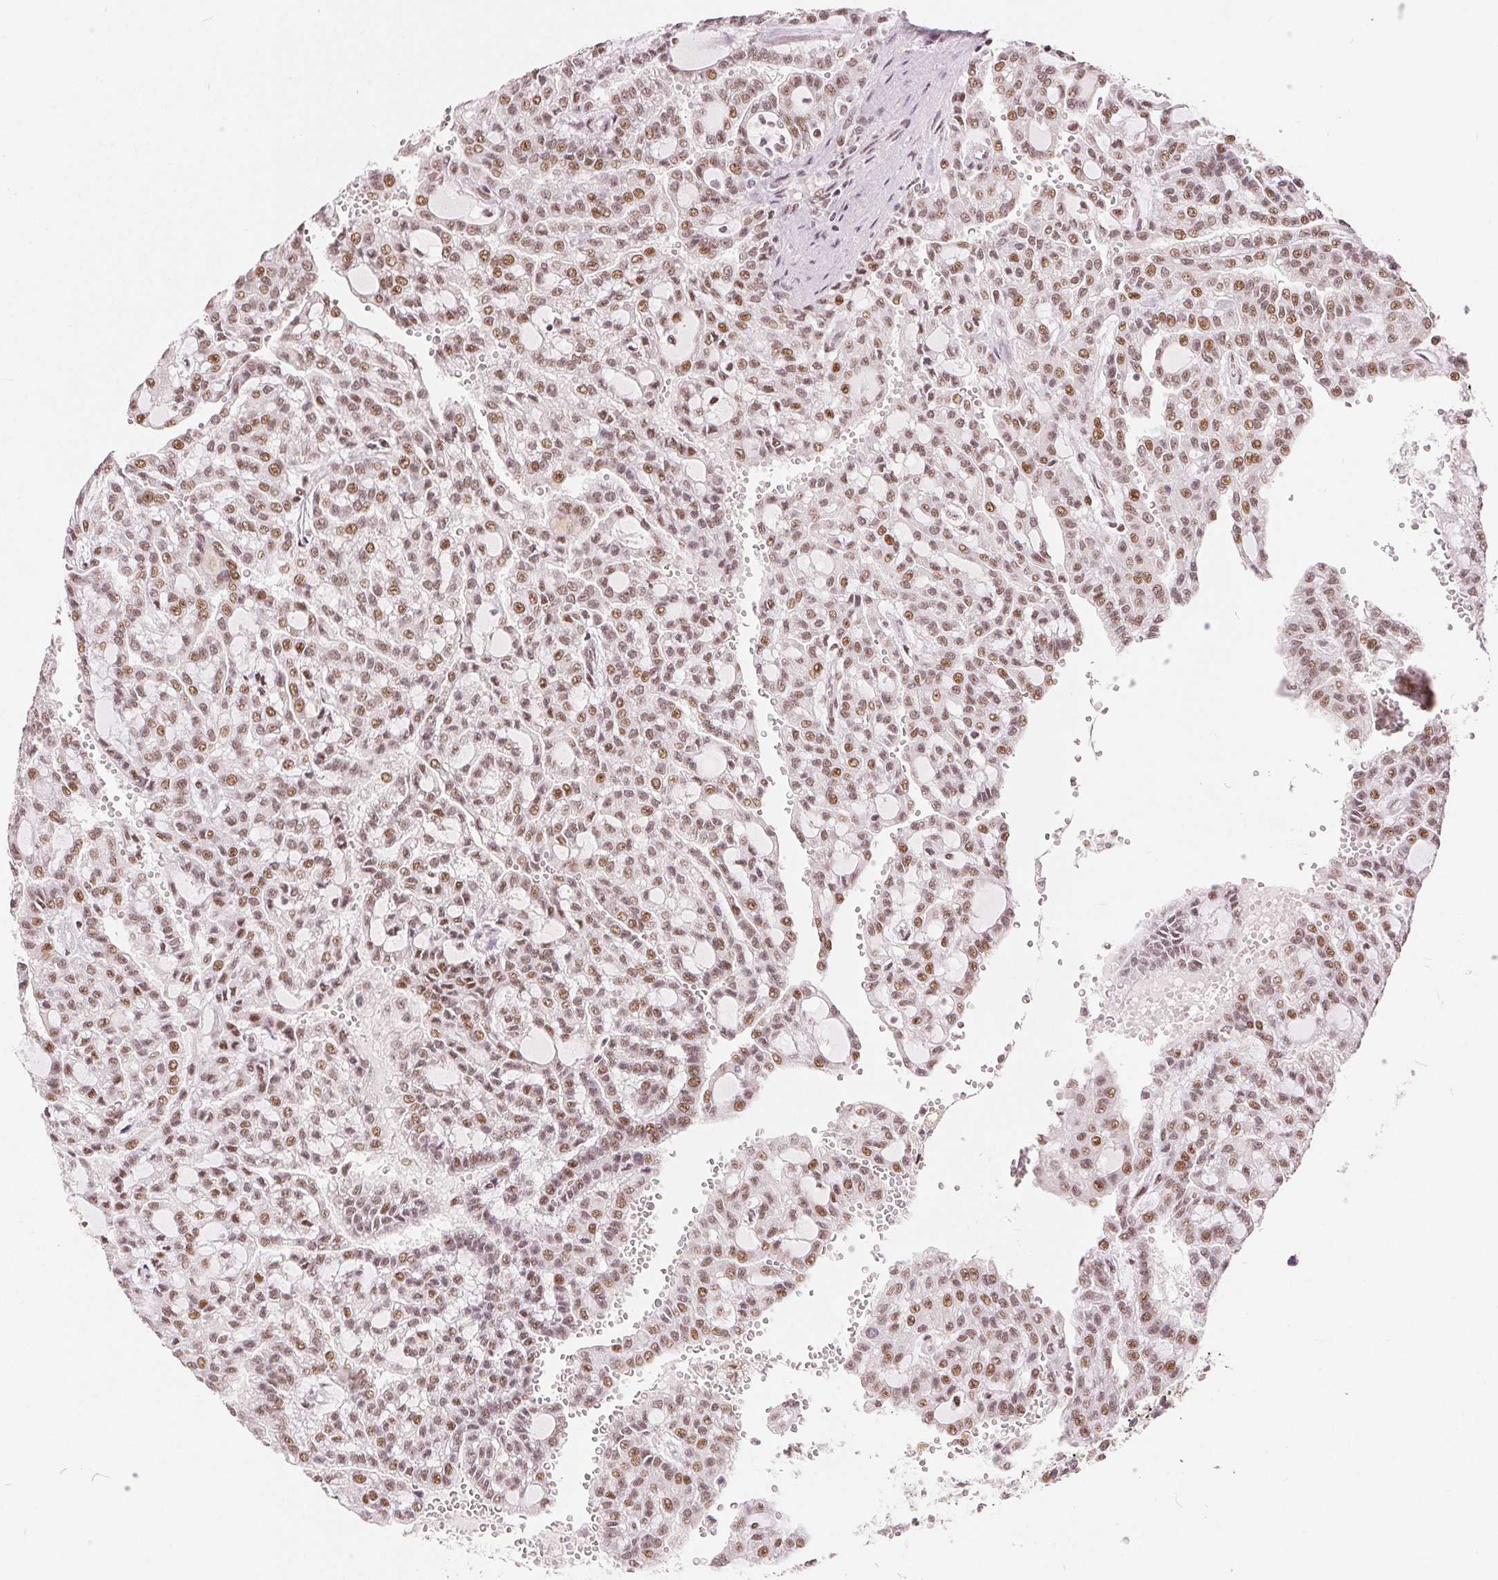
{"staining": {"intensity": "moderate", "quantity": ">75%", "location": "nuclear"}, "tissue": "renal cancer", "cell_type": "Tumor cells", "image_type": "cancer", "snomed": [{"axis": "morphology", "description": "Adenocarcinoma, NOS"}, {"axis": "topography", "description": "Kidney"}], "caption": "Human adenocarcinoma (renal) stained for a protein (brown) demonstrates moderate nuclear positive expression in approximately >75% of tumor cells.", "gene": "ZNF703", "patient": {"sex": "male", "age": 63}}